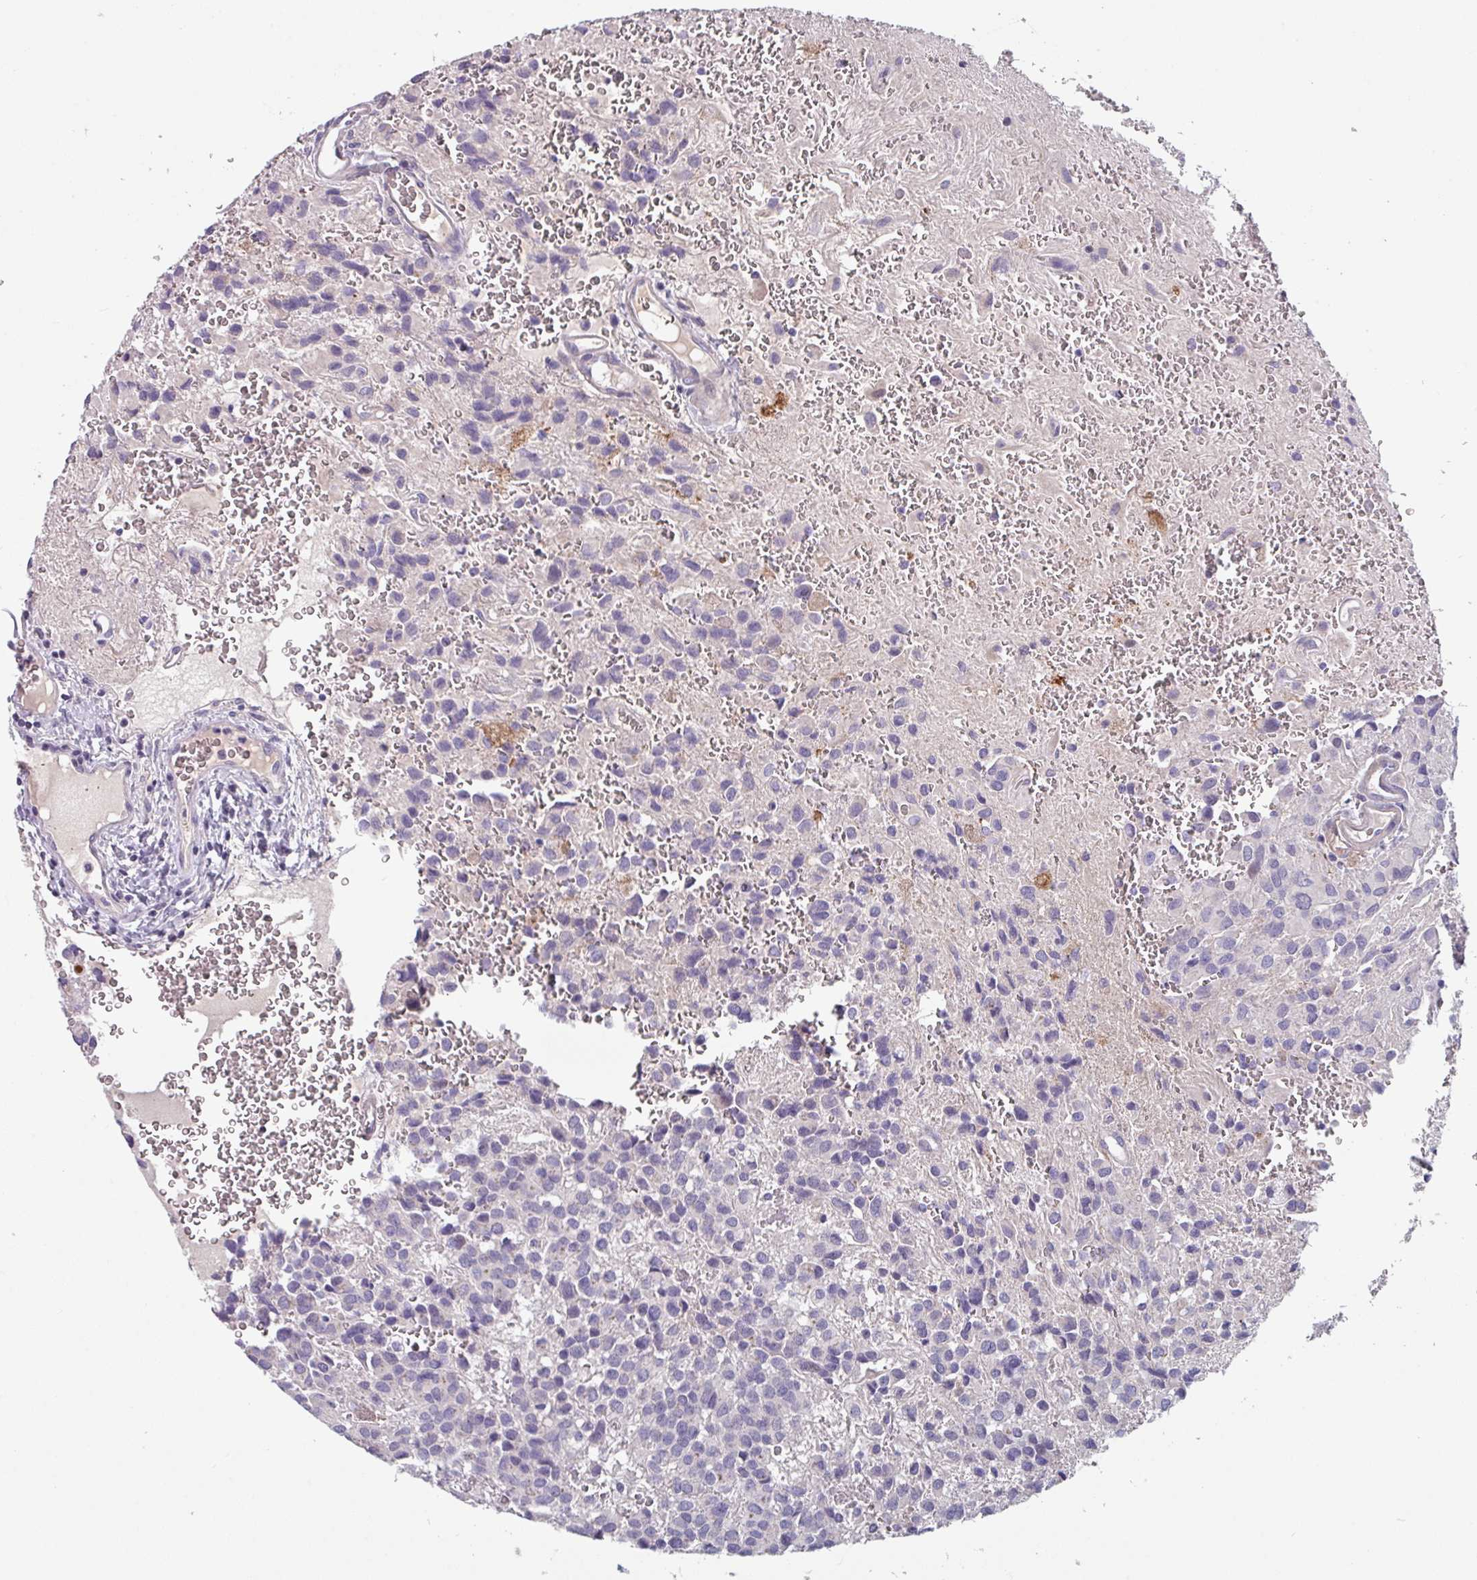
{"staining": {"intensity": "negative", "quantity": "none", "location": "none"}, "tissue": "glioma", "cell_type": "Tumor cells", "image_type": "cancer", "snomed": [{"axis": "morphology", "description": "Glioma, malignant, Low grade"}, {"axis": "topography", "description": "Brain"}], "caption": "Tumor cells are negative for protein expression in human malignant glioma (low-grade).", "gene": "TMEM132A", "patient": {"sex": "male", "age": 56}}